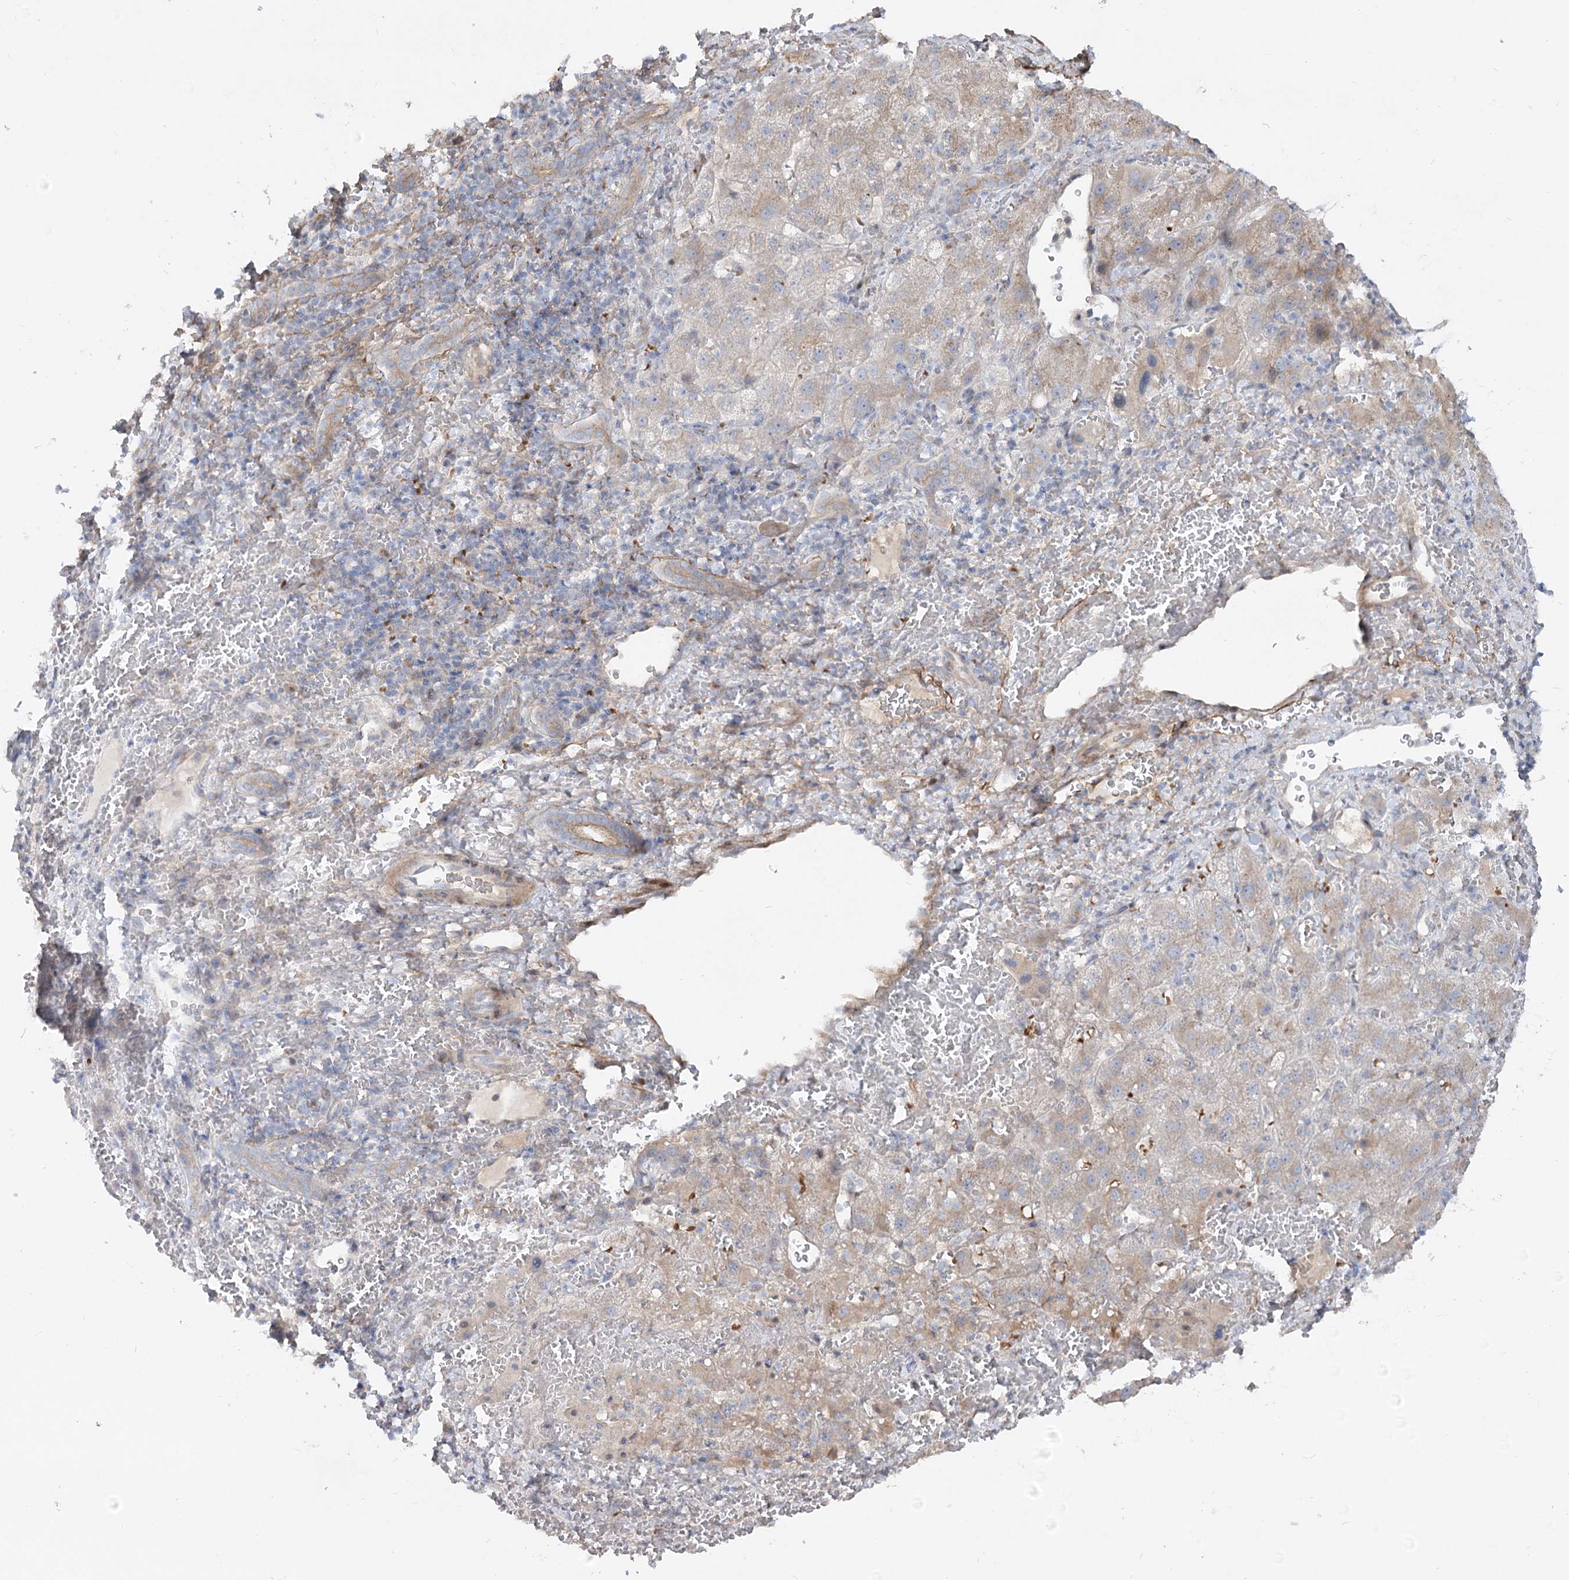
{"staining": {"intensity": "weak", "quantity": "25%-75%", "location": "cytoplasmic/membranous"}, "tissue": "liver cancer", "cell_type": "Tumor cells", "image_type": "cancer", "snomed": [{"axis": "morphology", "description": "Carcinoma, Hepatocellular, NOS"}, {"axis": "topography", "description": "Liver"}], "caption": "The image displays immunohistochemical staining of liver hepatocellular carcinoma. There is weak cytoplasmic/membranous expression is present in about 25%-75% of tumor cells.", "gene": "FGF19", "patient": {"sex": "male", "age": 57}}